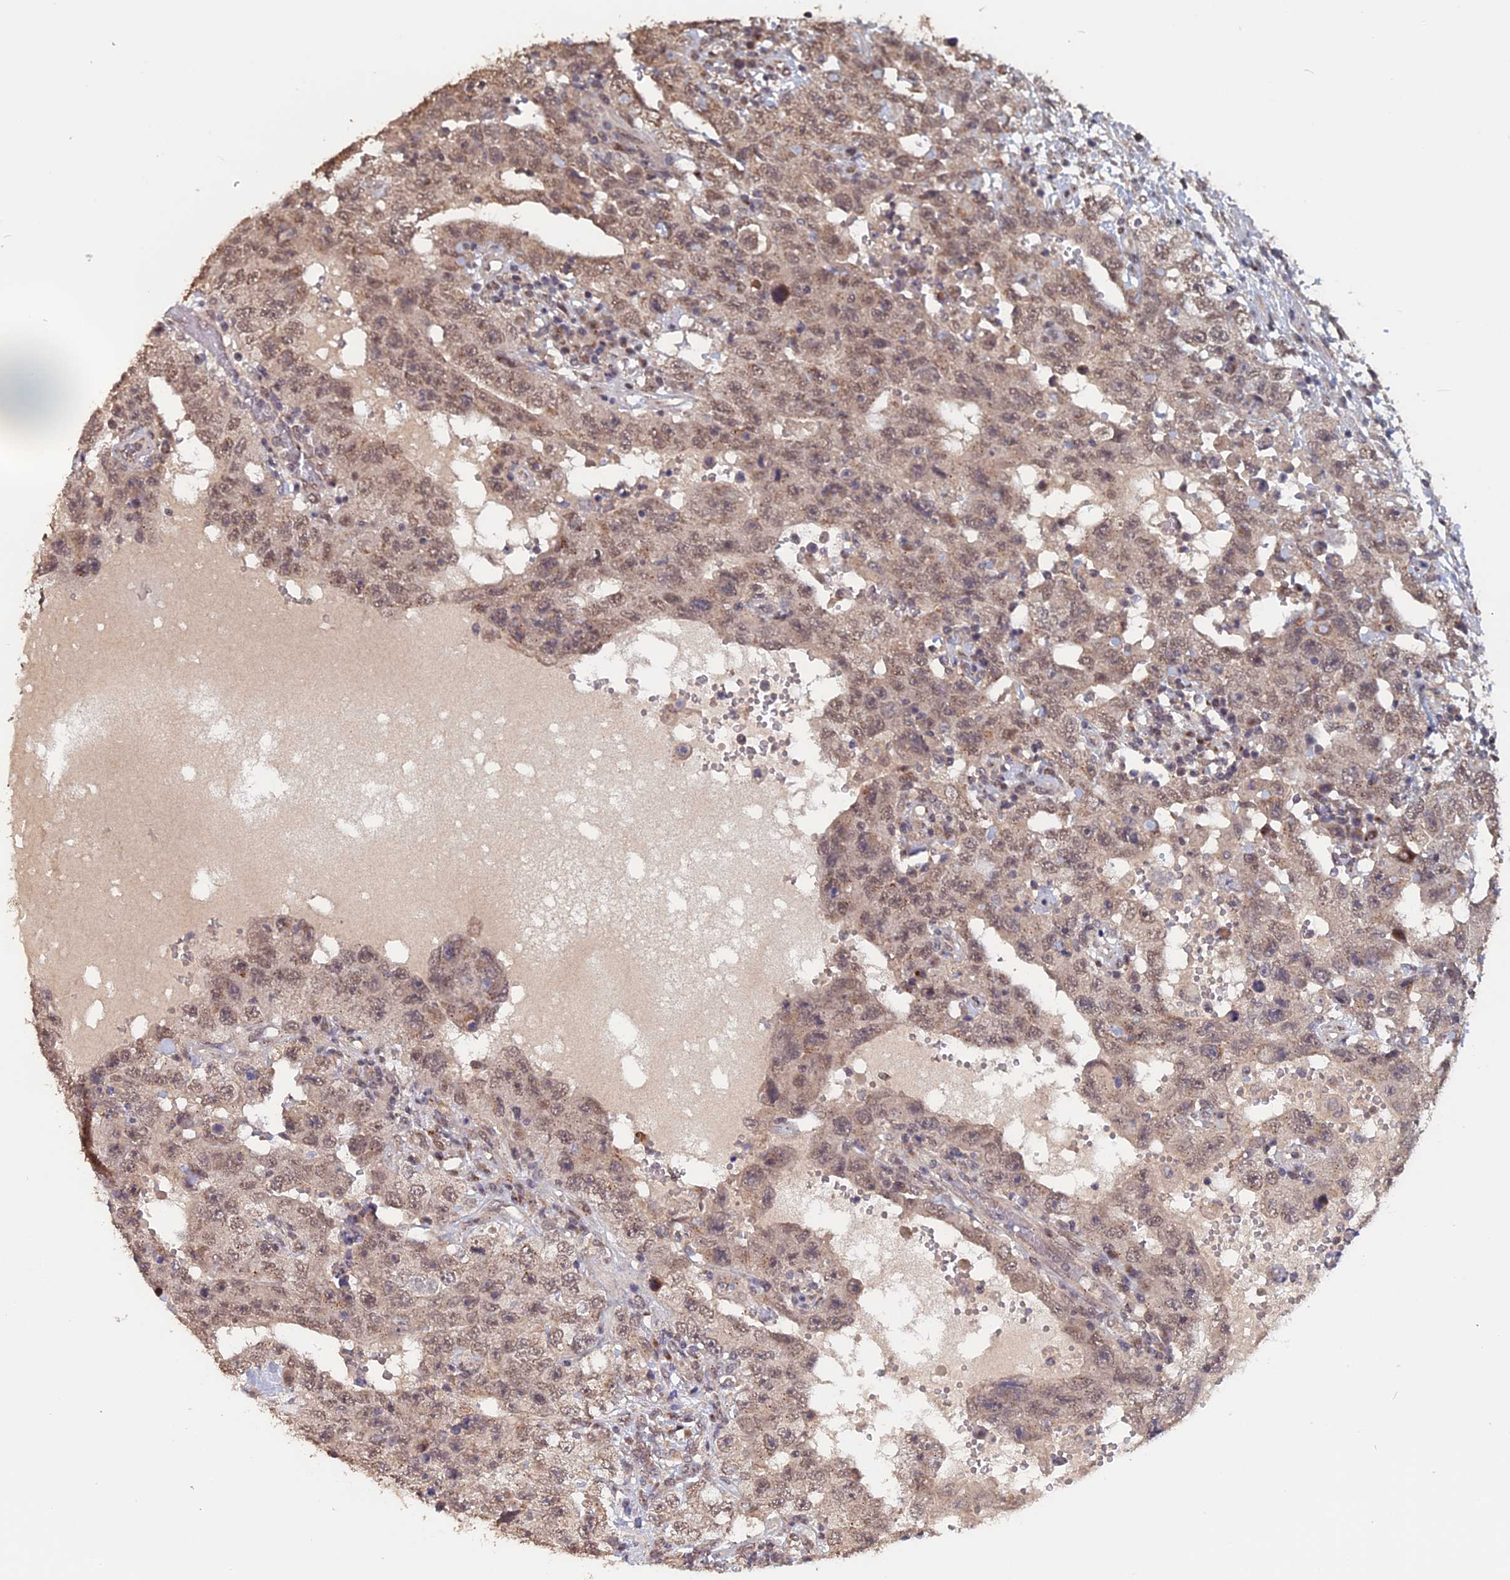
{"staining": {"intensity": "weak", "quantity": ">75%", "location": "nuclear"}, "tissue": "testis cancer", "cell_type": "Tumor cells", "image_type": "cancer", "snomed": [{"axis": "morphology", "description": "Carcinoma, Embryonal, NOS"}, {"axis": "topography", "description": "Testis"}], "caption": "Immunohistochemistry (DAB (3,3'-diaminobenzidine)) staining of testis cancer demonstrates weak nuclear protein positivity in about >75% of tumor cells.", "gene": "PIGQ", "patient": {"sex": "male", "age": 26}}